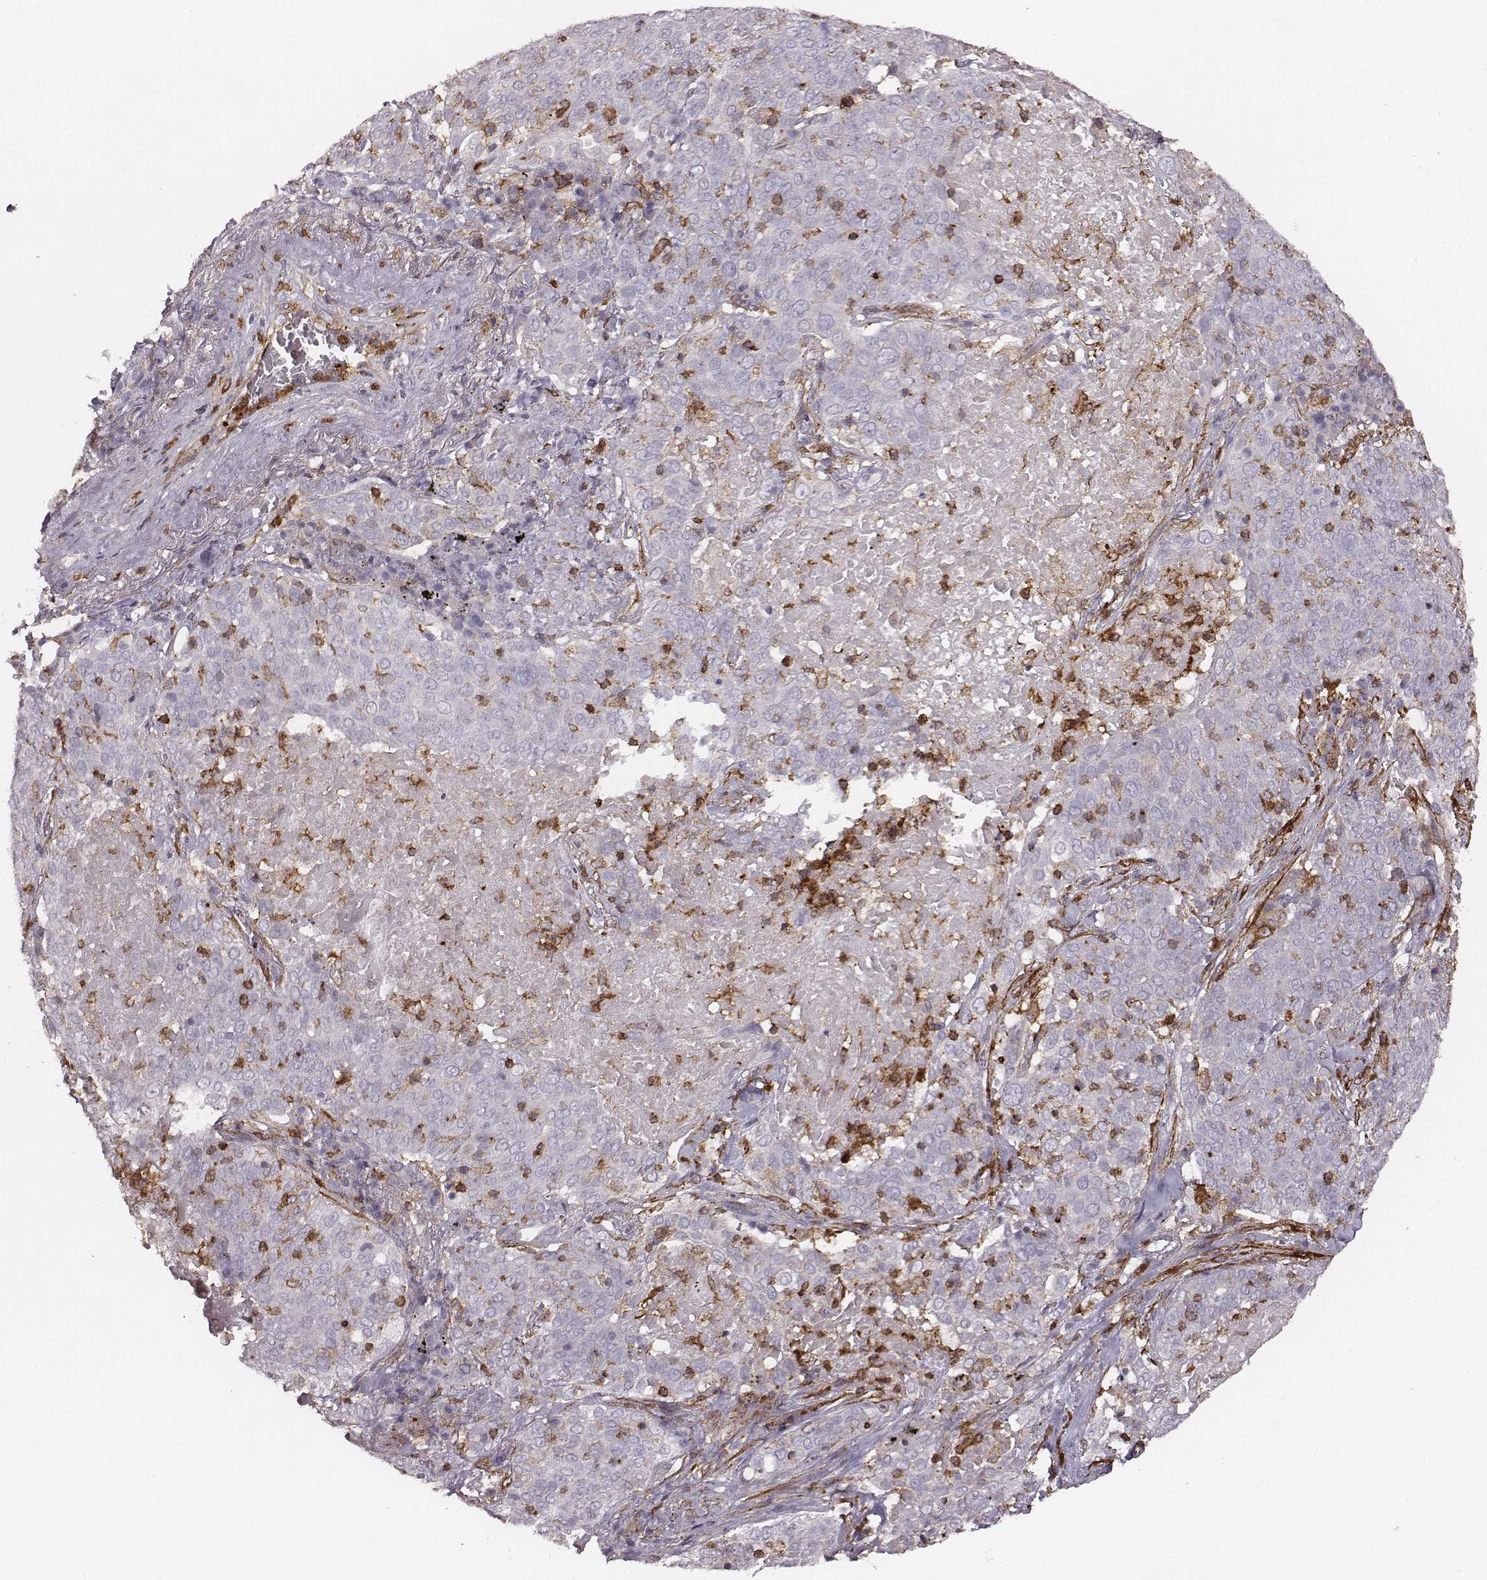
{"staining": {"intensity": "negative", "quantity": "none", "location": "none"}, "tissue": "lung cancer", "cell_type": "Tumor cells", "image_type": "cancer", "snomed": [{"axis": "morphology", "description": "Squamous cell carcinoma, NOS"}, {"axis": "topography", "description": "Lung"}], "caption": "Lung cancer stained for a protein using immunohistochemistry (IHC) displays no positivity tumor cells.", "gene": "ZYX", "patient": {"sex": "male", "age": 82}}